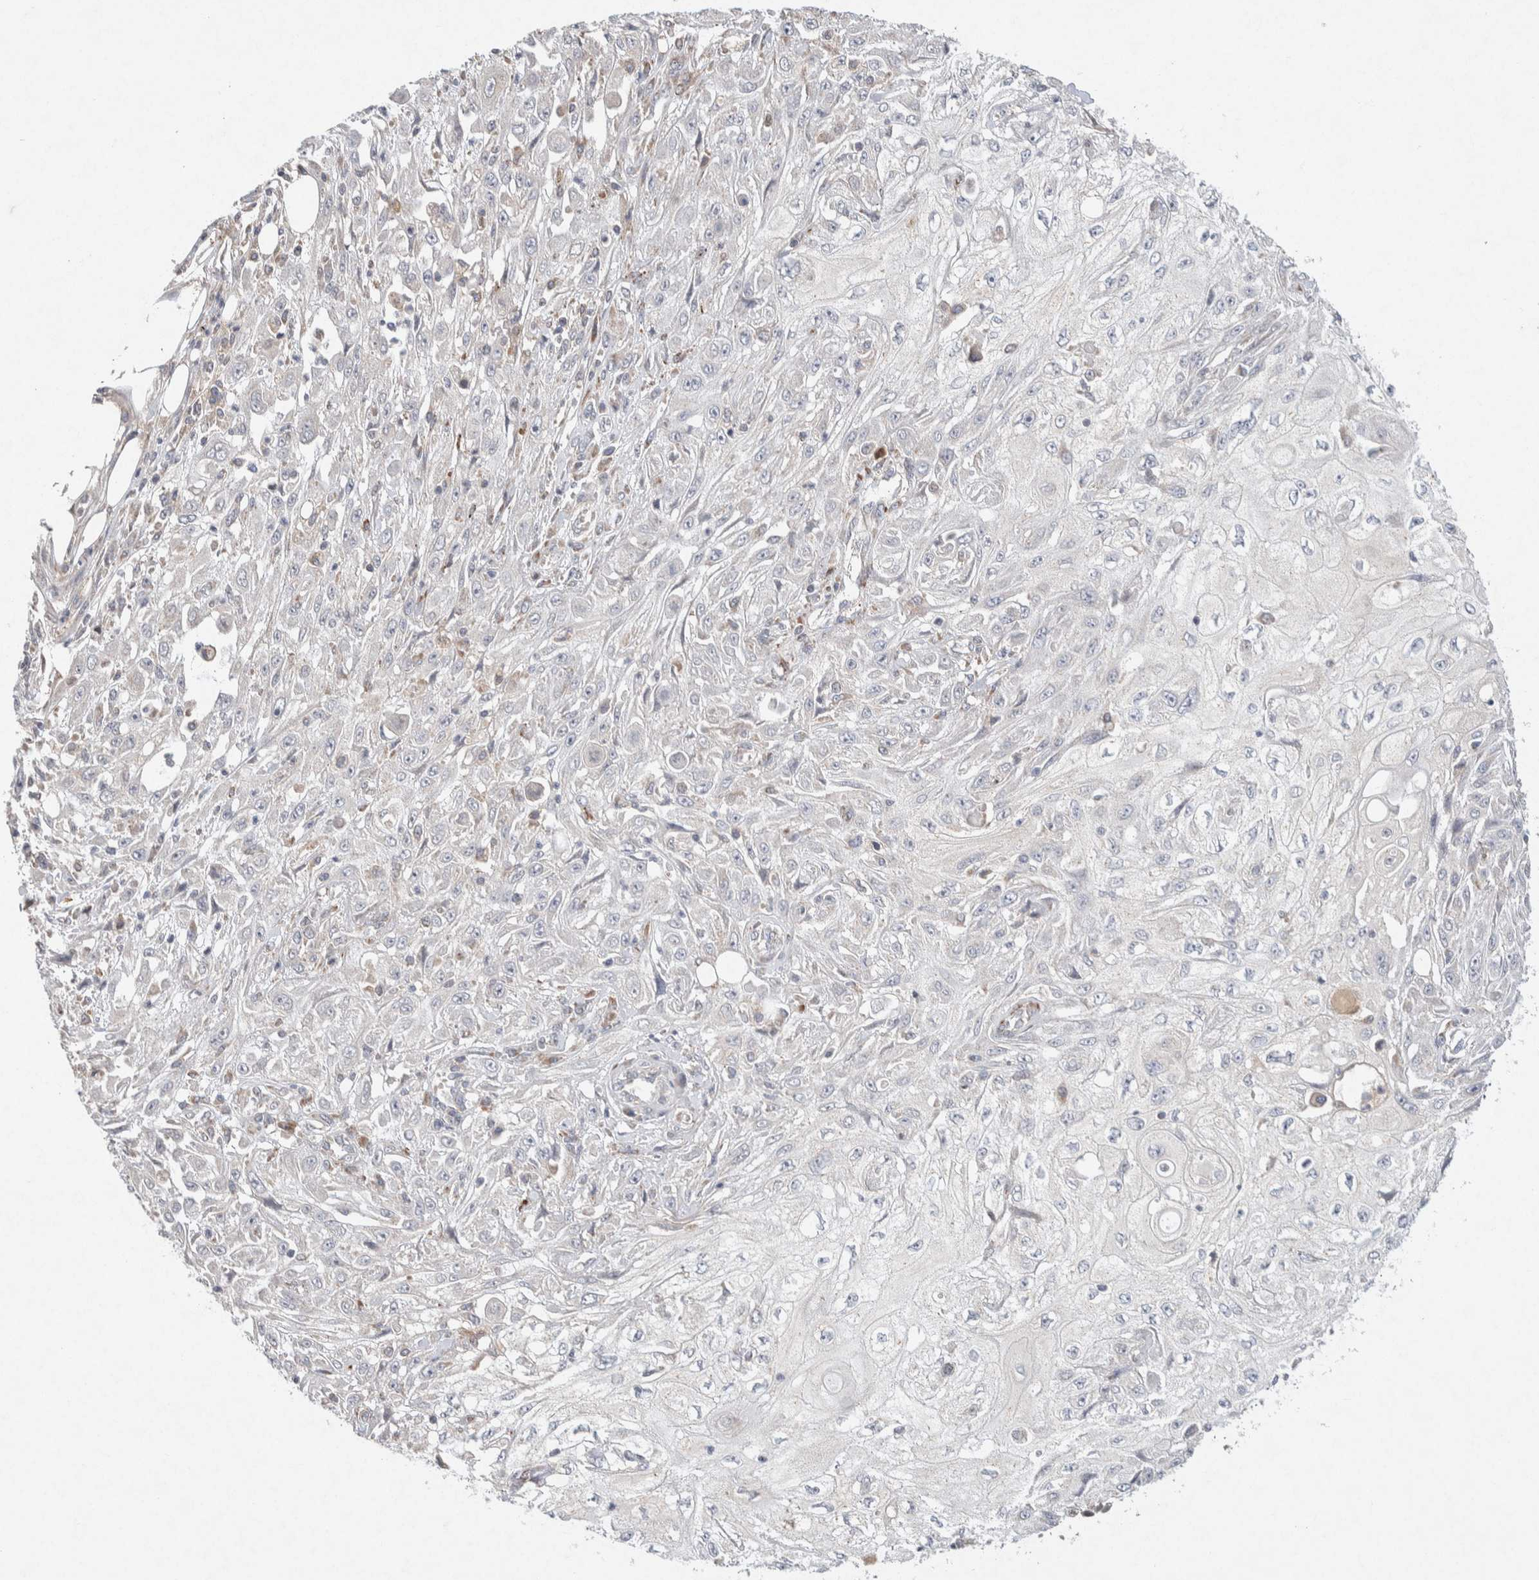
{"staining": {"intensity": "negative", "quantity": "none", "location": "none"}, "tissue": "skin cancer", "cell_type": "Tumor cells", "image_type": "cancer", "snomed": [{"axis": "morphology", "description": "Squamous cell carcinoma, NOS"}, {"axis": "morphology", "description": "Squamous cell carcinoma, metastatic, NOS"}, {"axis": "topography", "description": "Skin"}, {"axis": "topography", "description": "Lymph node"}], "caption": "Tumor cells are negative for protein expression in human skin cancer. (DAB immunohistochemistry with hematoxylin counter stain).", "gene": "CMTM4", "patient": {"sex": "male", "age": 75}}